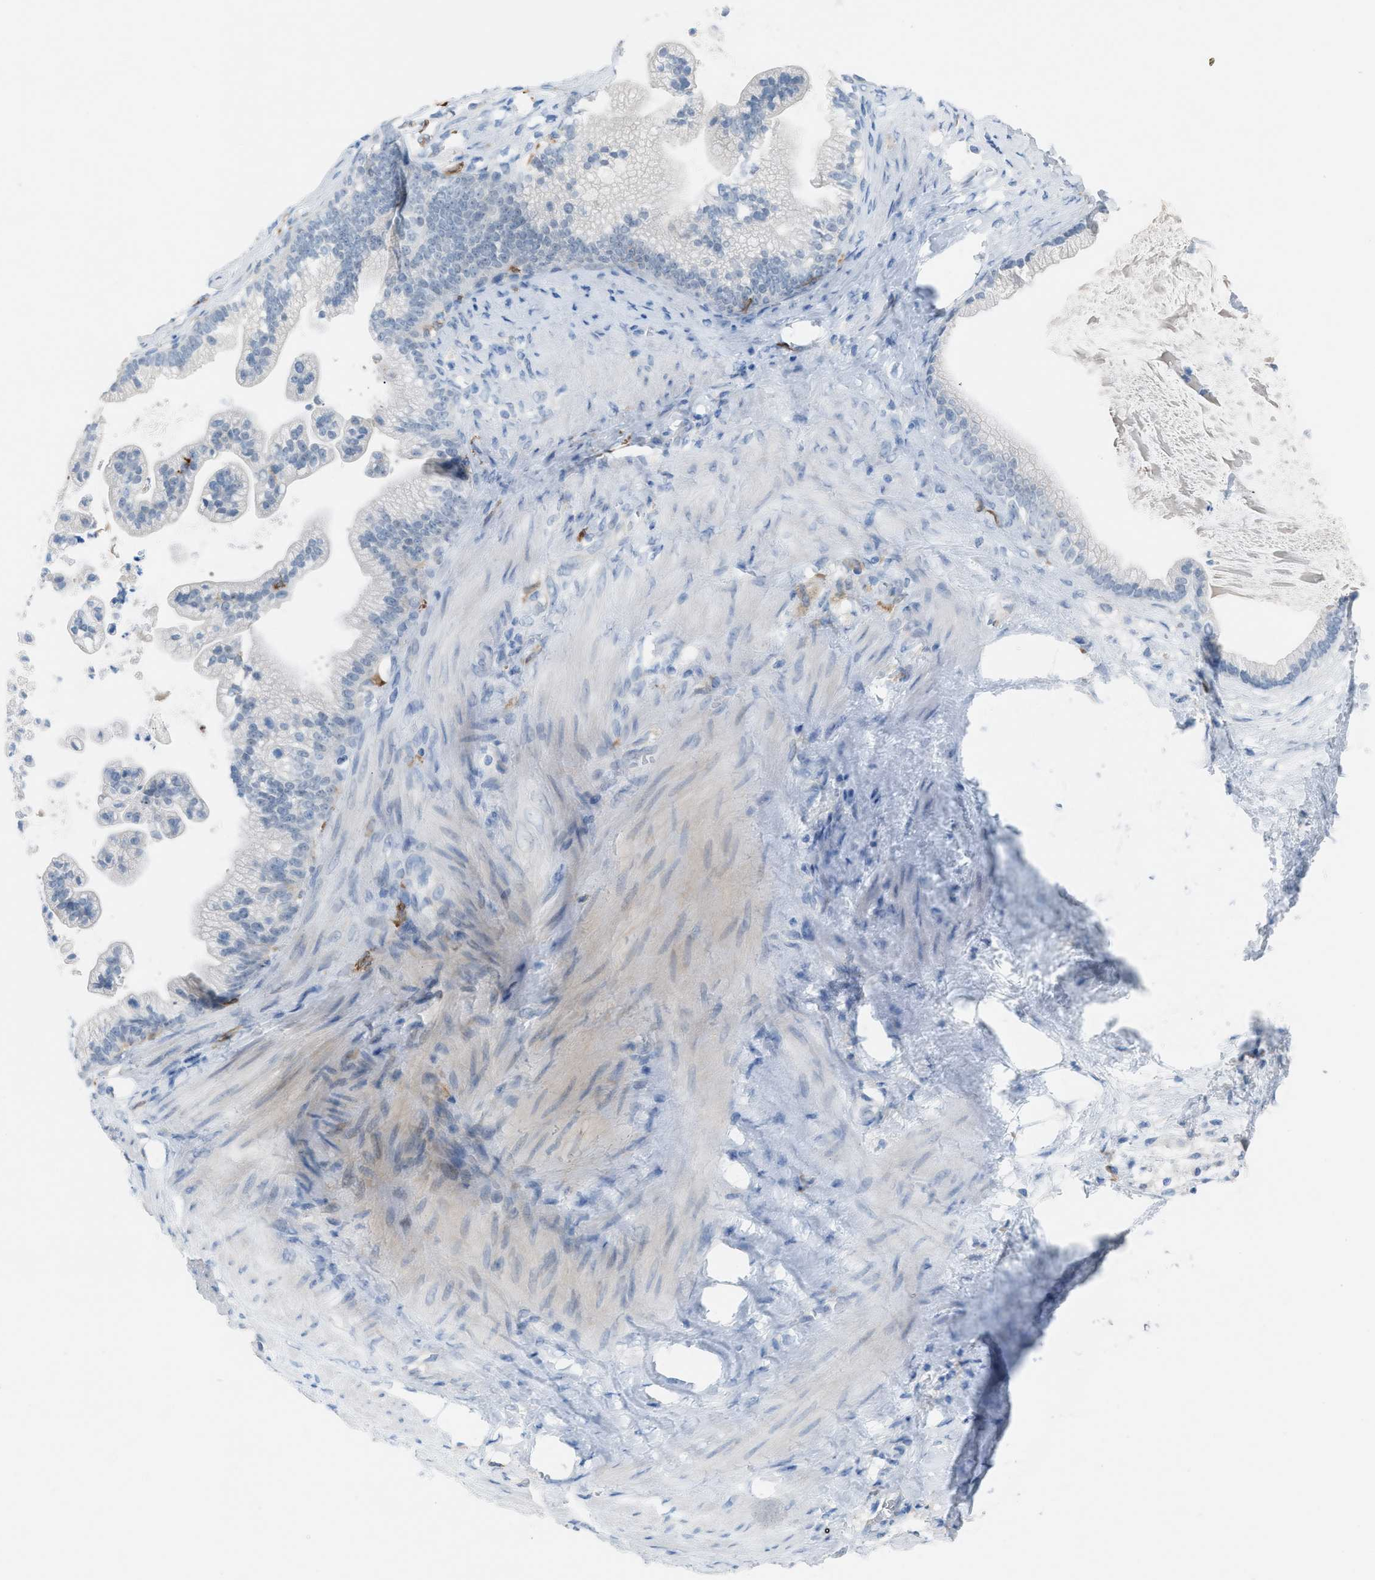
{"staining": {"intensity": "negative", "quantity": "none", "location": "none"}, "tissue": "pancreatic cancer", "cell_type": "Tumor cells", "image_type": "cancer", "snomed": [{"axis": "morphology", "description": "Adenocarcinoma, NOS"}, {"axis": "topography", "description": "Pancreas"}], "caption": "This photomicrograph is of pancreatic adenocarcinoma stained with IHC to label a protein in brown with the nuclei are counter-stained blue. There is no expression in tumor cells.", "gene": "CLEC10A", "patient": {"sex": "male", "age": 69}}